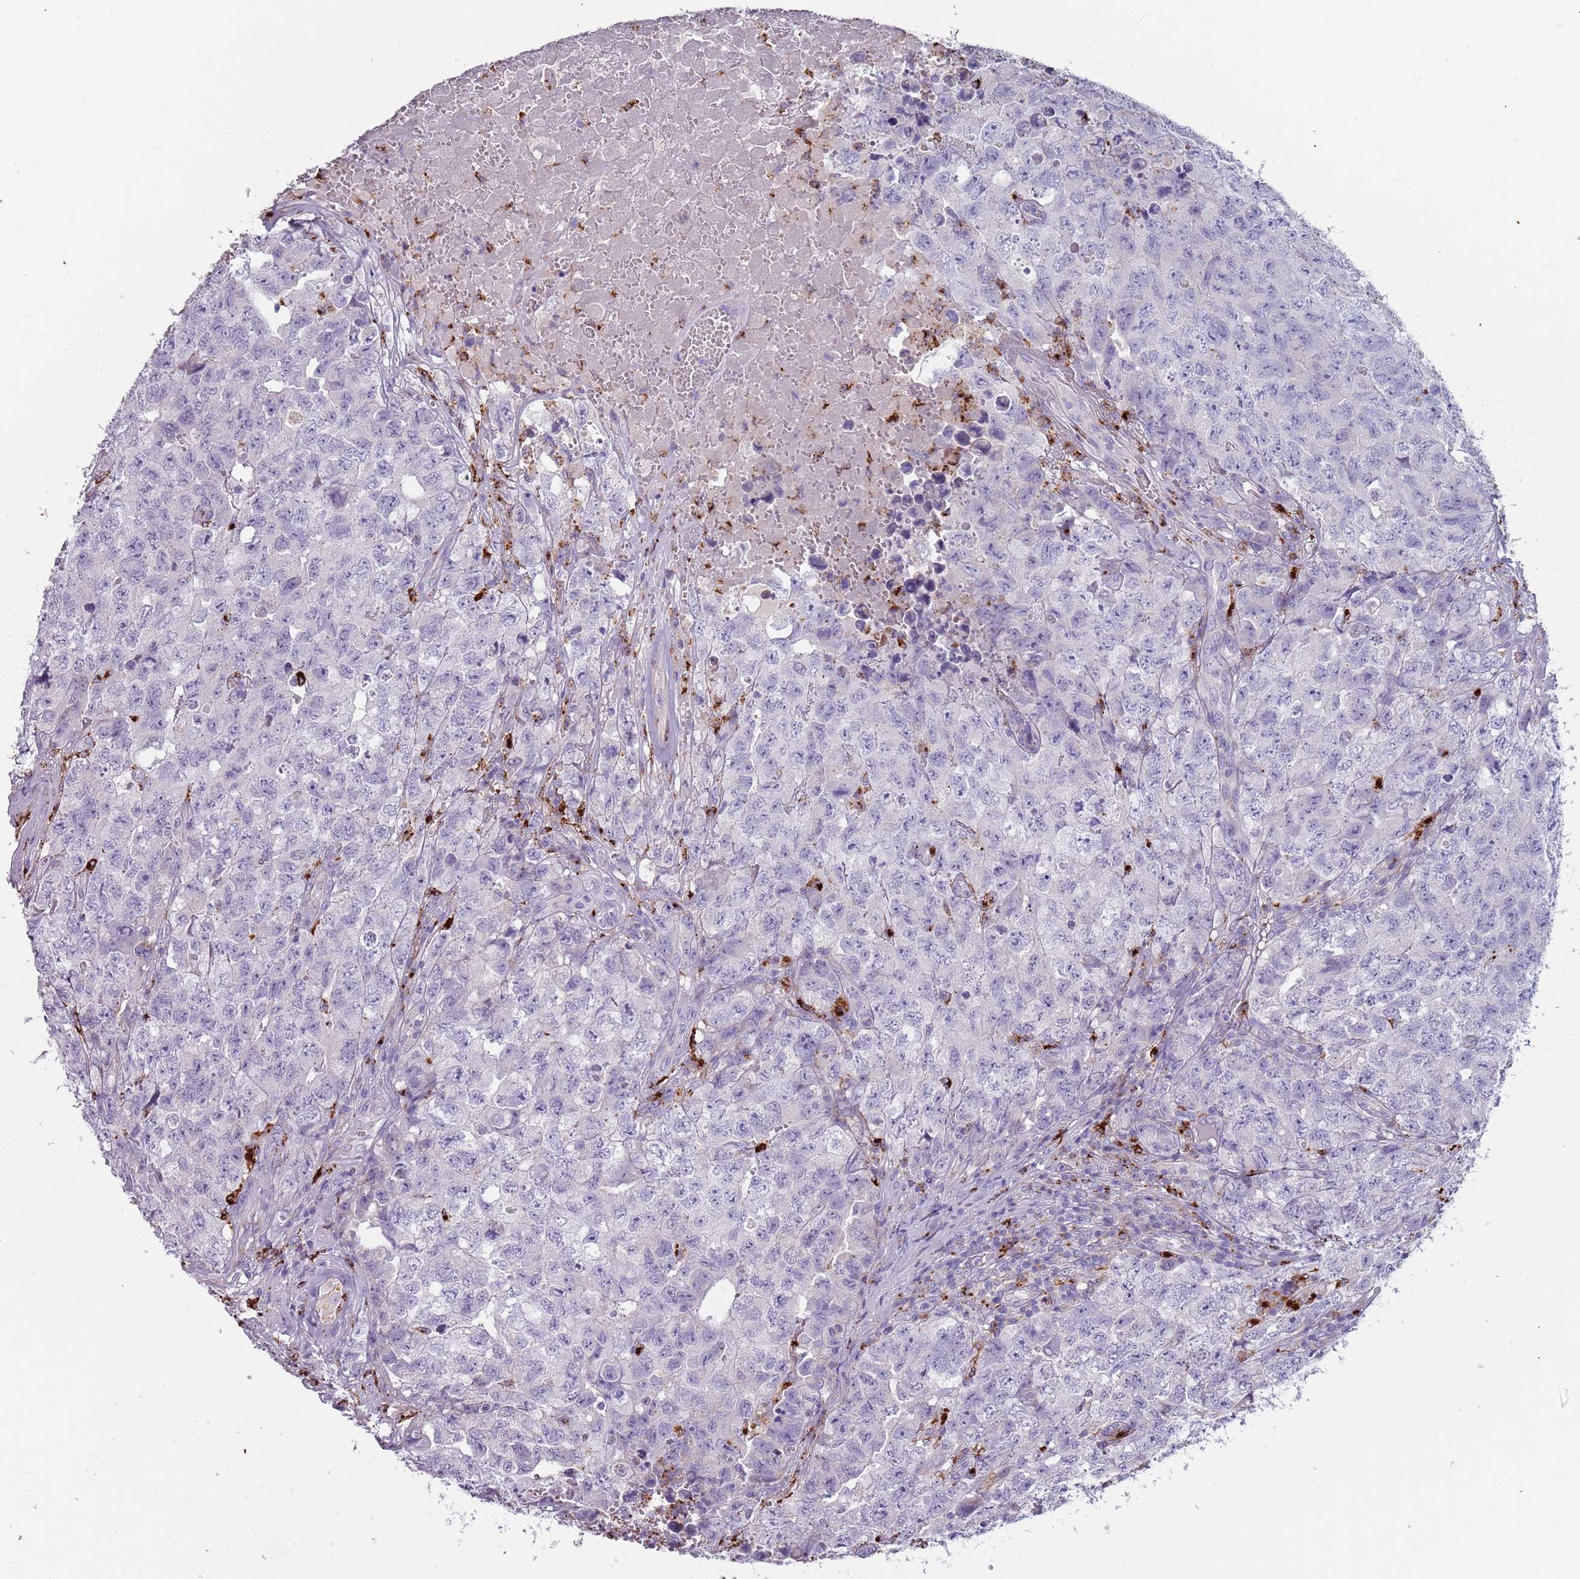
{"staining": {"intensity": "negative", "quantity": "none", "location": "none"}, "tissue": "testis cancer", "cell_type": "Tumor cells", "image_type": "cancer", "snomed": [{"axis": "morphology", "description": "Carcinoma, Embryonal, NOS"}, {"axis": "topography", "description": "Testis"}], "caption": "Tumor cells are negative for brown protein staining in testis cancer. (DAB (3,3'-diaminobenzidine) immunohistochemistry (IHC) with hematoxylin counter stain).", "gene": "NWD2", "patient": {"sex": "male", "age": 31}}